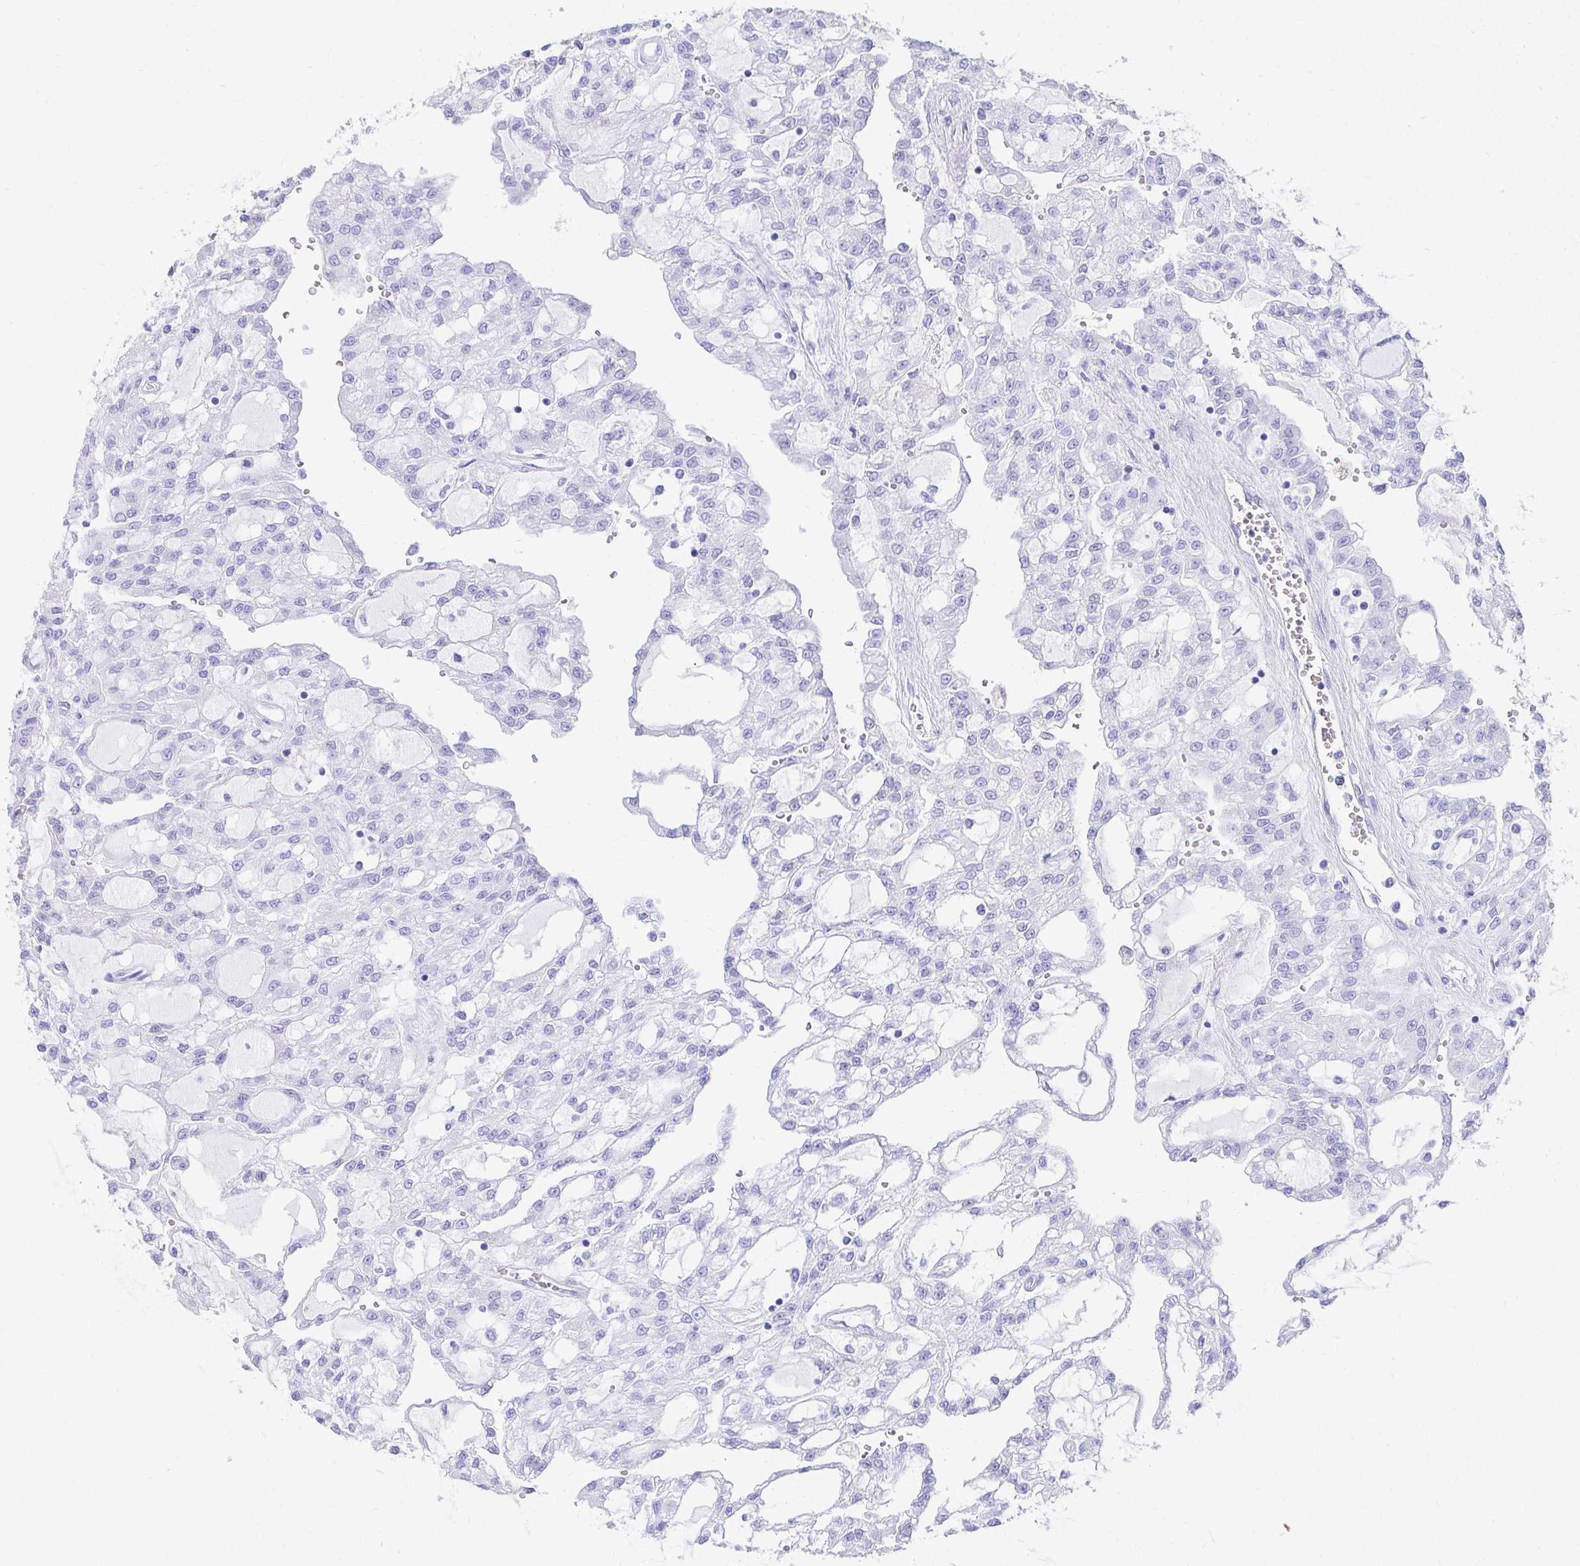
{"staining": {"intensity": "negative", "quantity": "none", "location": "none"}, "tissue": "renal cancer", "cell_type": "Tumor cells", "image_type": "cancer", "snomed": [{"axis": "morphology", "description": "Adenocarcinoma, NOS"}, {"axis": "topography", "description": "Kidney"}], "caption": "Tumor cells show no significant positivity in renal cancer. (DAB immunohistochemistry visualized using brightfield microscopy, high magnification).", "gene": "SEC14L3", "patient": {"sex": "male", "age": 63}}